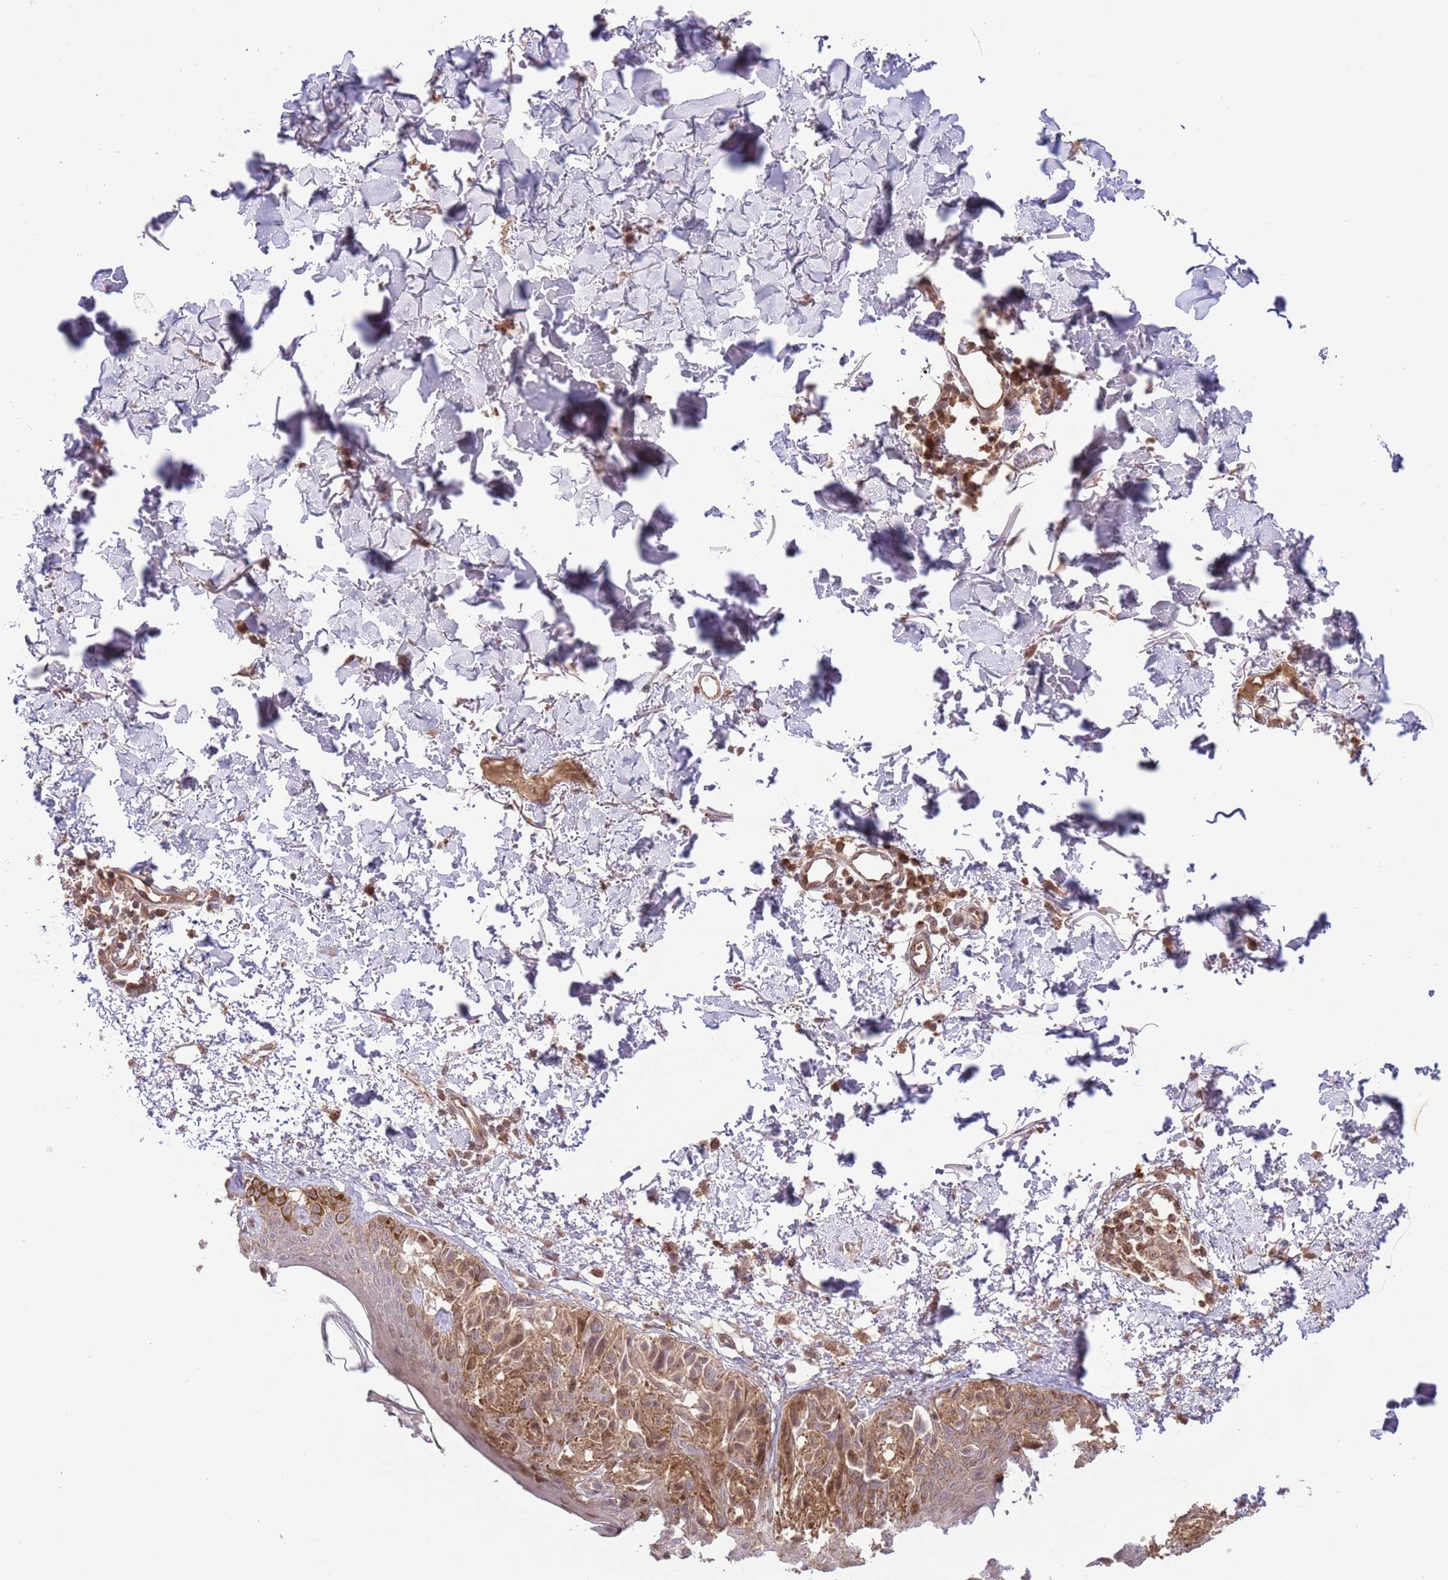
{"staining": {"intensity": "moderate", "quantity": ">75%", "location": "cytoplasmic/membranous,nuclear"}, "tissue": "melanoma", "cell_type": "Tumor cells", "image_type": "cancer", "snomed": [{"axis": "morphology", "description": "Malignant melanoma, NOS"}, {"axis": "topography", "description": "Skin"}], "caption": "Malignant melanoma was stained to show a protein in brown. There is medium levels of moderate cytoplasmic/membranous and nuclear staining in approximately >75% of tumor cells.", "gene": "HDHD2", "patient": {"sex": "male", "age": 73}}